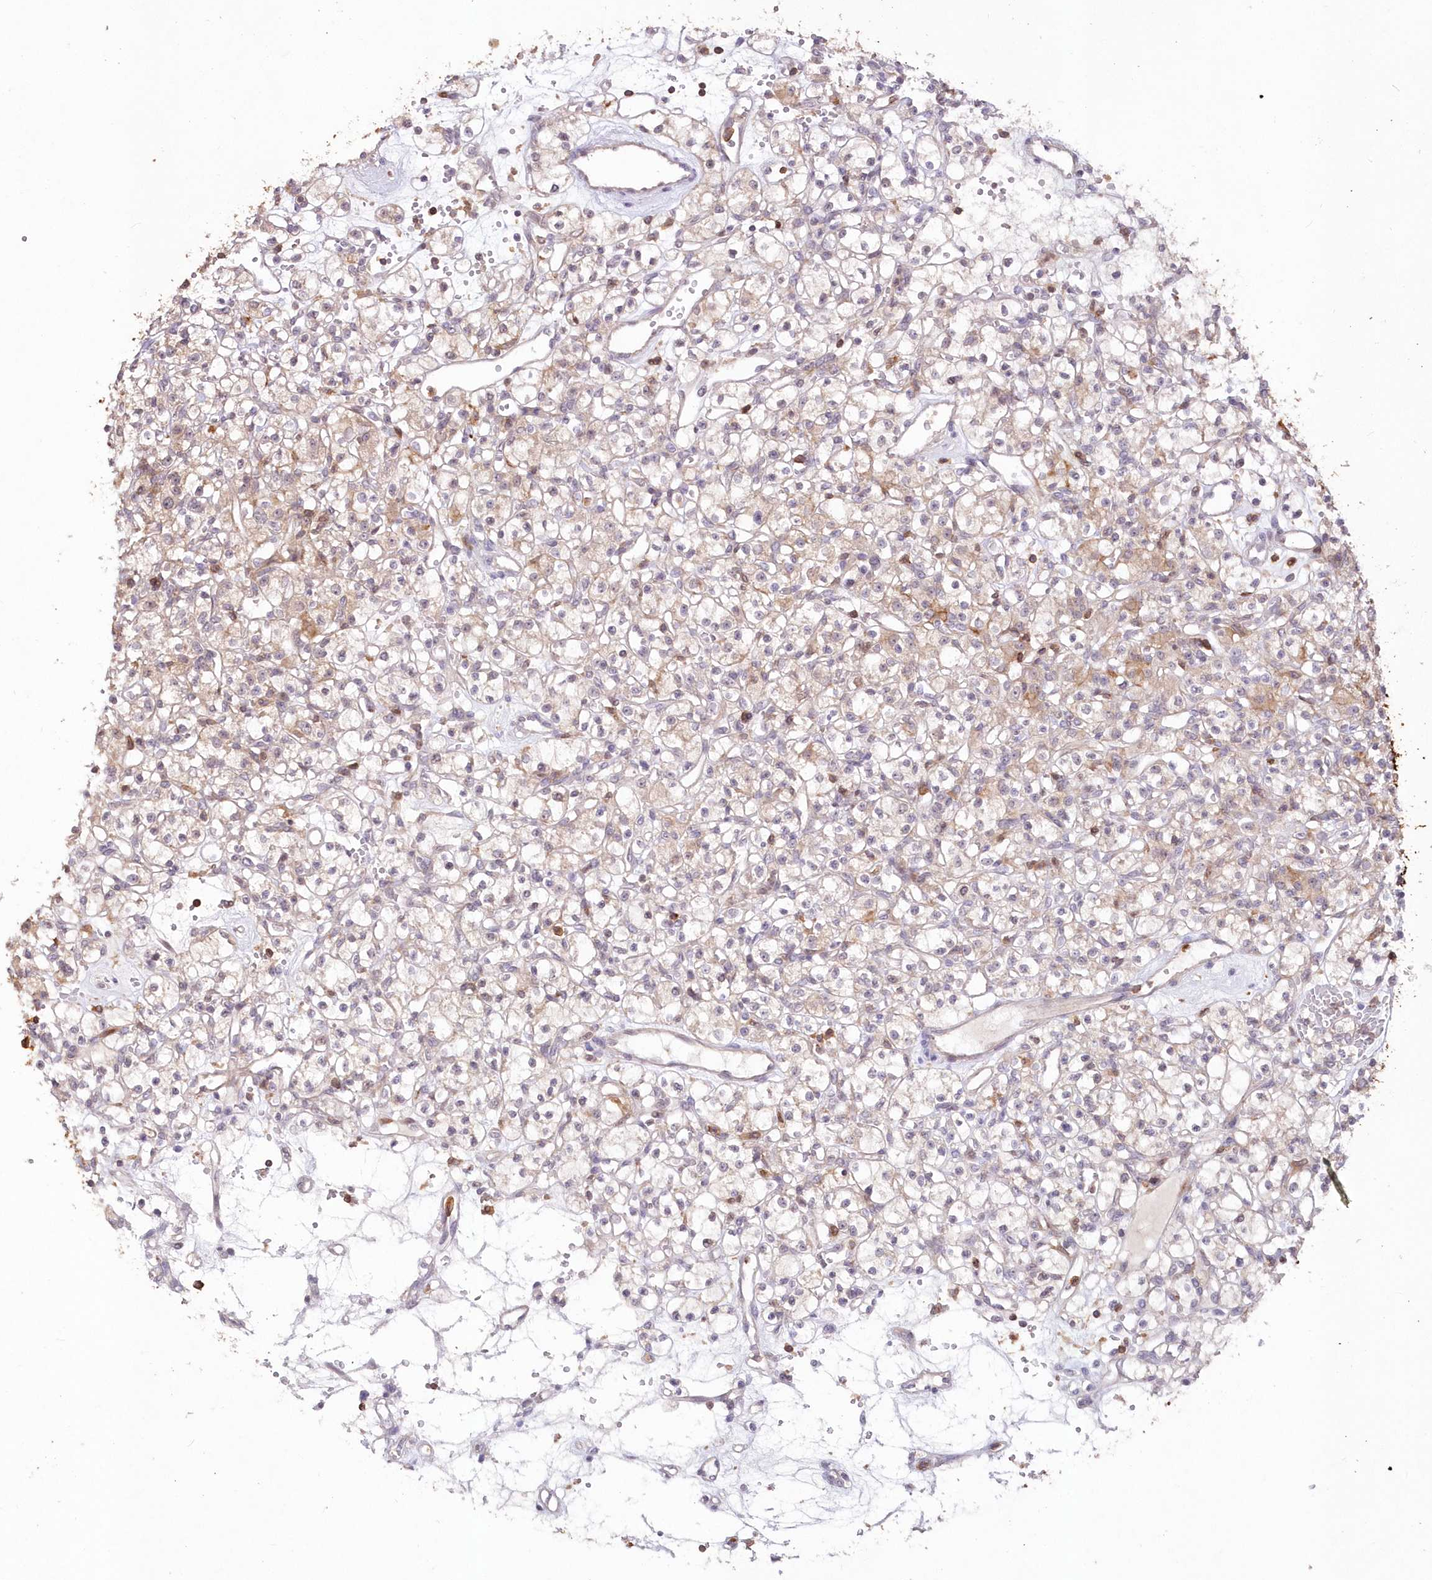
{"staining": {"intensity": "weak", "quantity": "<25%", "location": "cytoplasmic/membranous"}, "tissue": "renal cancer", "cell_type": "Tumor cells", "image_type": "cancer", "snomed": [{"axis": "morphology", "description": "Adenocarcinoma, NOS"}, {"axis": "topography", "description": "Kidney"}], "caption": "Immunohistochemistry (IHC) micrograph of human renal cancer stained for a protein (brown), which shows no expression in tumor cells.", "gene": "SNED1", "patient": {"sex": "female", "age": 59}}